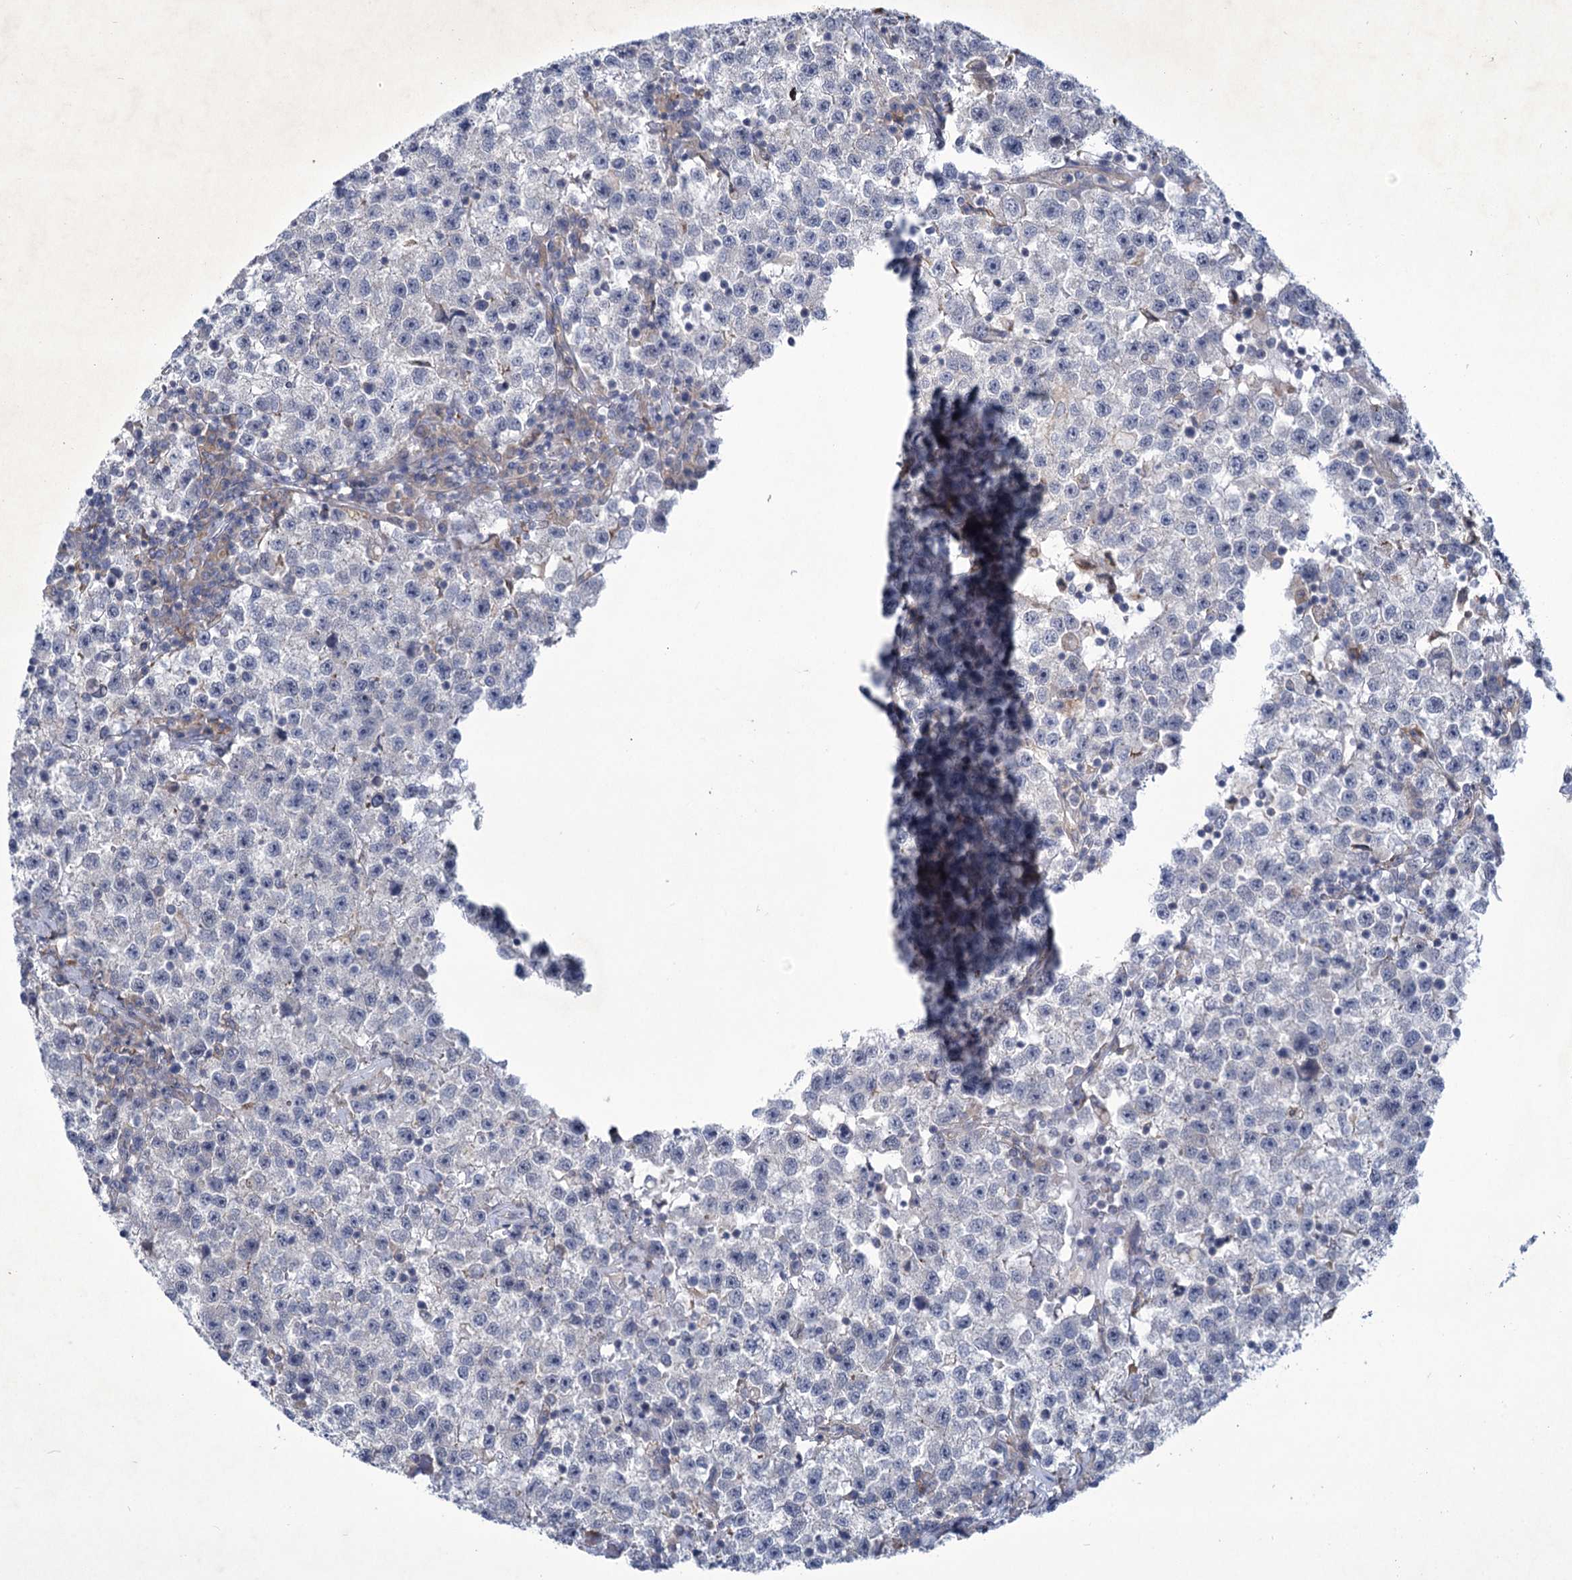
{"staining": {"intensity": "negative", "quantity": "none", "location": "none"}, "tissue": "testis cancer", "cell_type": "Tumor cells", "image_type": "cancer", "snomed": [{"axis": "morphology", "description": "Seminoma, NOS"}, {"axis": "topography", "description": "Testis"}], "caption": "A micrograph of testis cancer (seminoma) stained for a protein shows no brown staining in tumor cells.", "gene": "MBLAC2", "patient": {"sex": "male", "age": 22}}